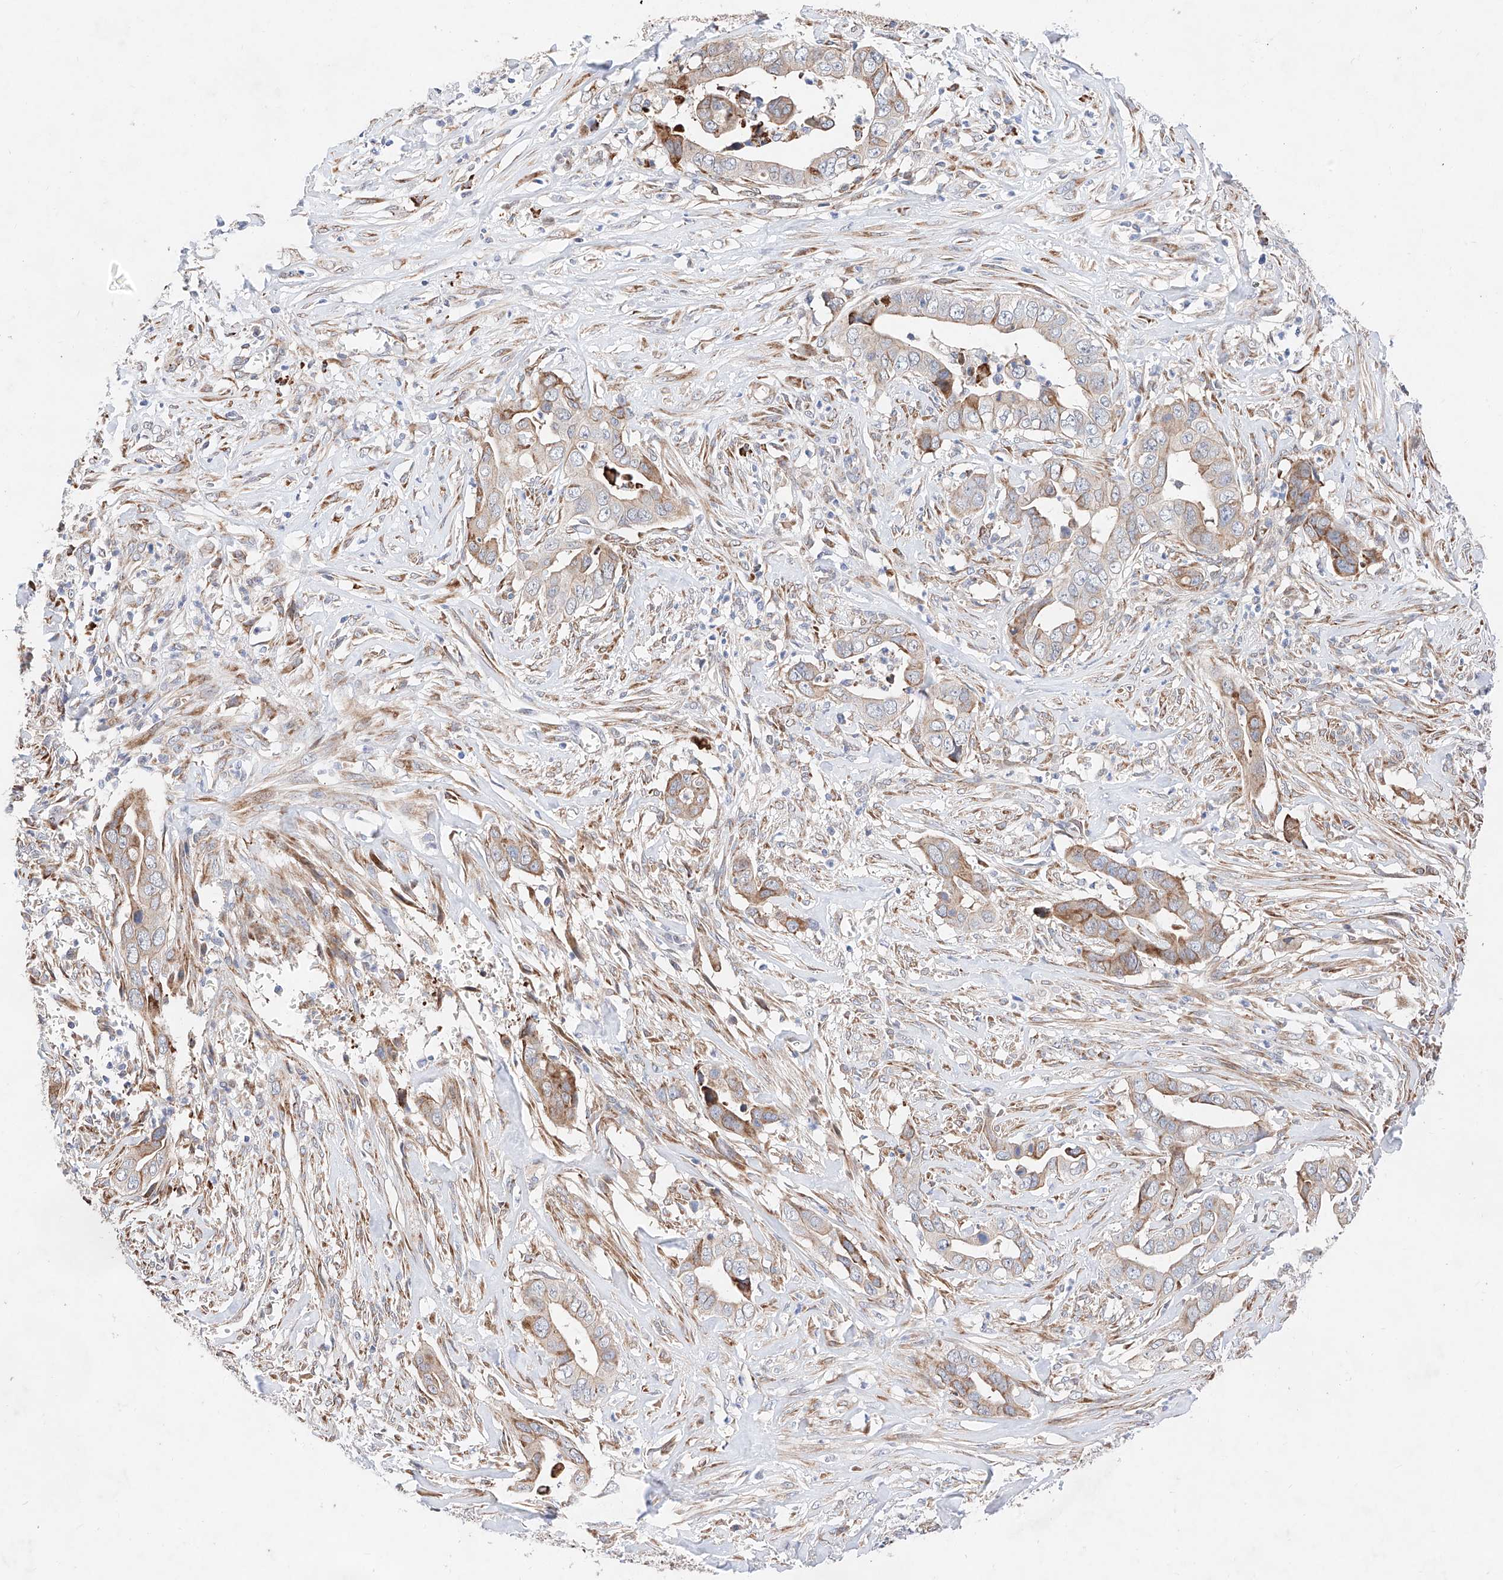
{"staining": {"intensity": "moderate", "quantity": "25%-75%", "location": "cytoplasmic/membranous"}, "tissue": "liver cancer", "cell_type": "Tumor cells", "image_type": "cancer", "snomed": [{"axis": "morphology", "description": "Cholangiocarcinoma"}, {"axis": "topography", "description": "Liver"}], "caption": "High-power microscopy captured an IHC histopathology image of liver cancer, revealing moderate cytoplasmic/membranous positivity in about 25%-75% of tumor cells.", "gene": "ATP9B", "patient": {"sex": "female", "age": 79}}